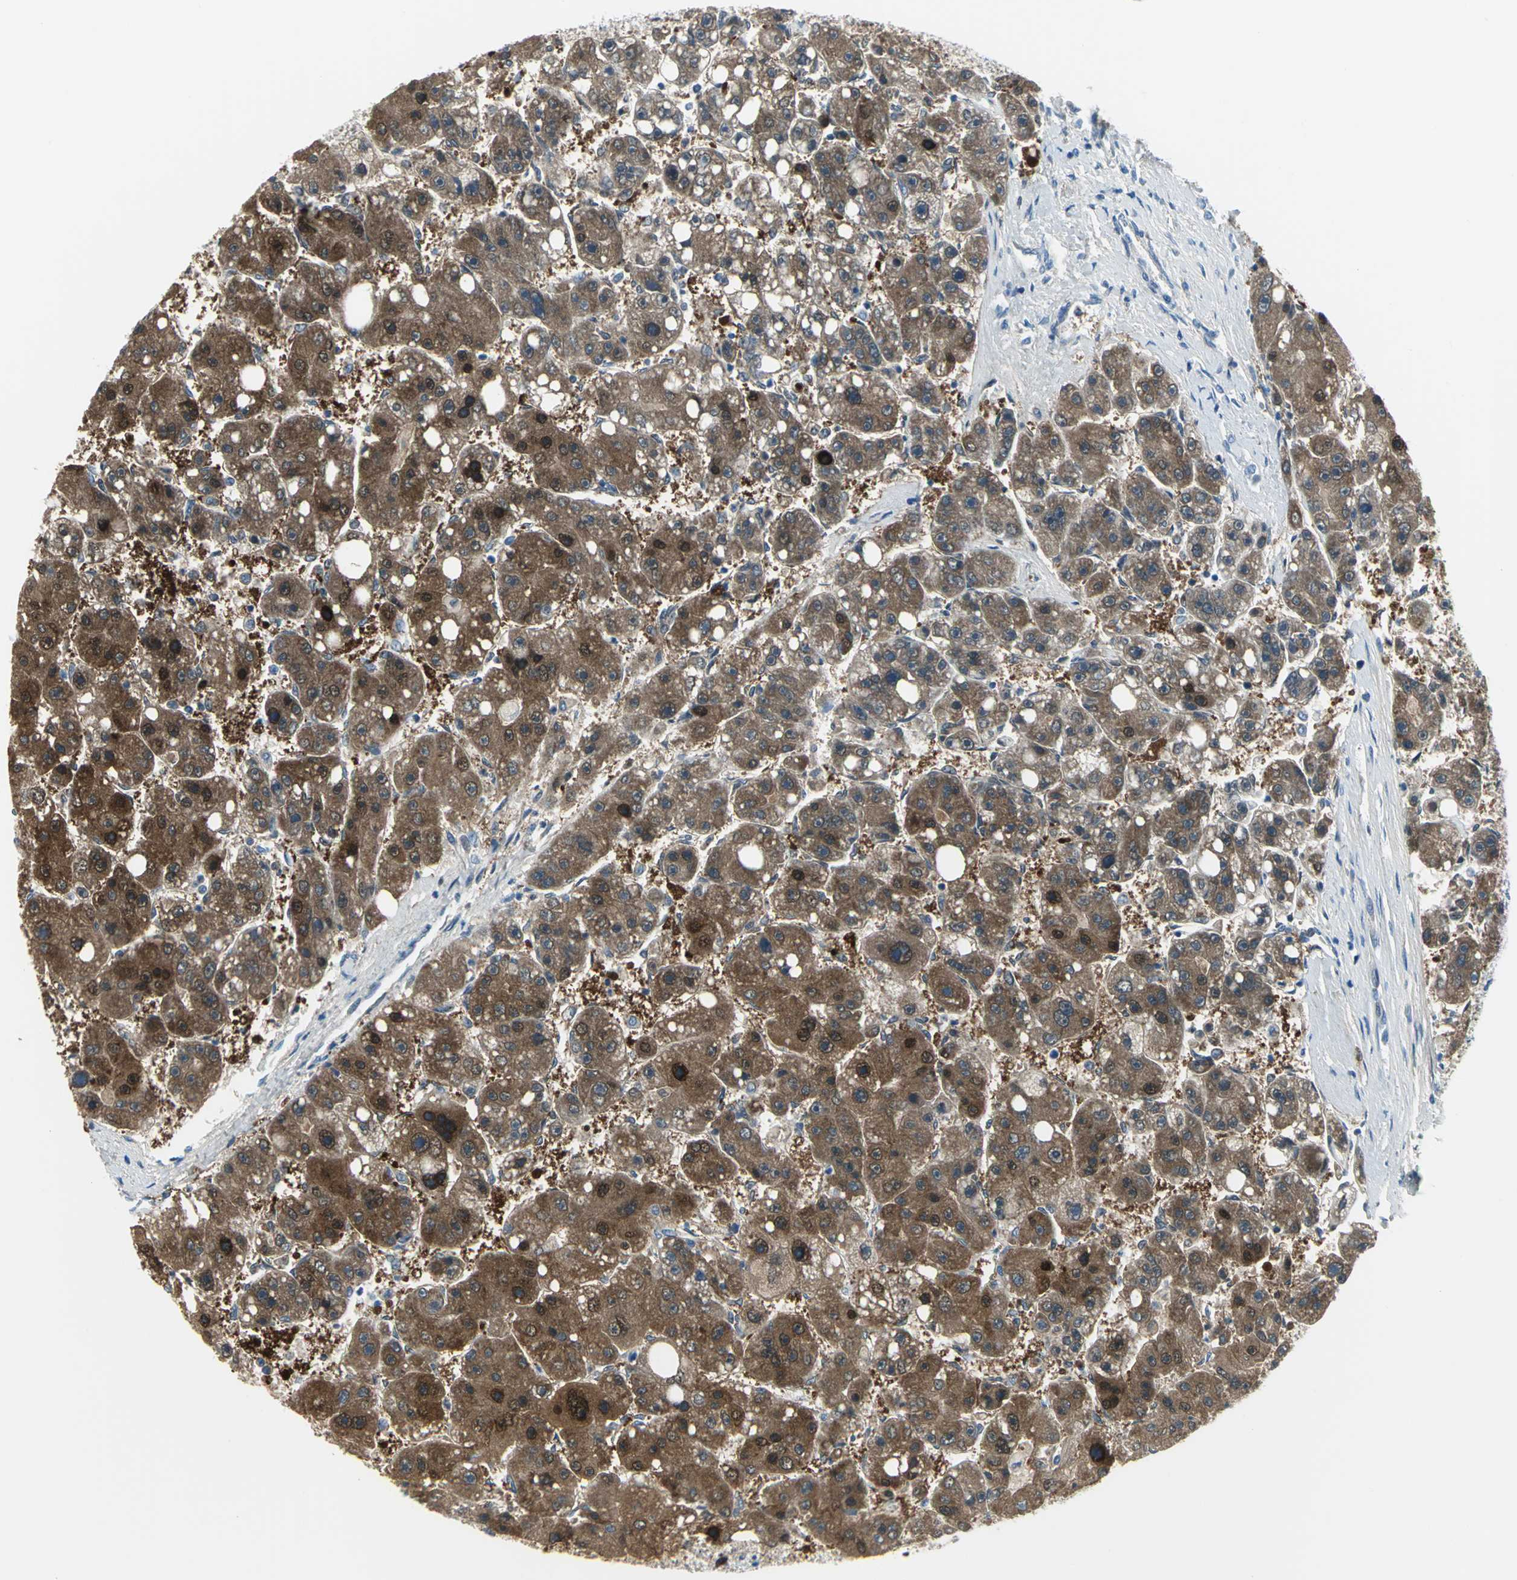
{"staining": {"intensity": "strong", "quantity": ">75%", "location": "cytoplasmic/membranous,nuclear"}, "tissue": "liver cancer", "cell_type": "Tumor cells", "image_type": "cancer", "snomed": [{"axis": "morphology", "description": "Carcinoma, Hepatocellular, NOS"}, {"axis": "topography", "description": "Liver"}], "caption": "Liver cancer stained for a protein (brown) reveals strong cytoplasmic/membranous and nuclear positive staining in about >75% of tumor cells.", "gene": "PKLR", "patient": {"sex": "female", "age": 61}}